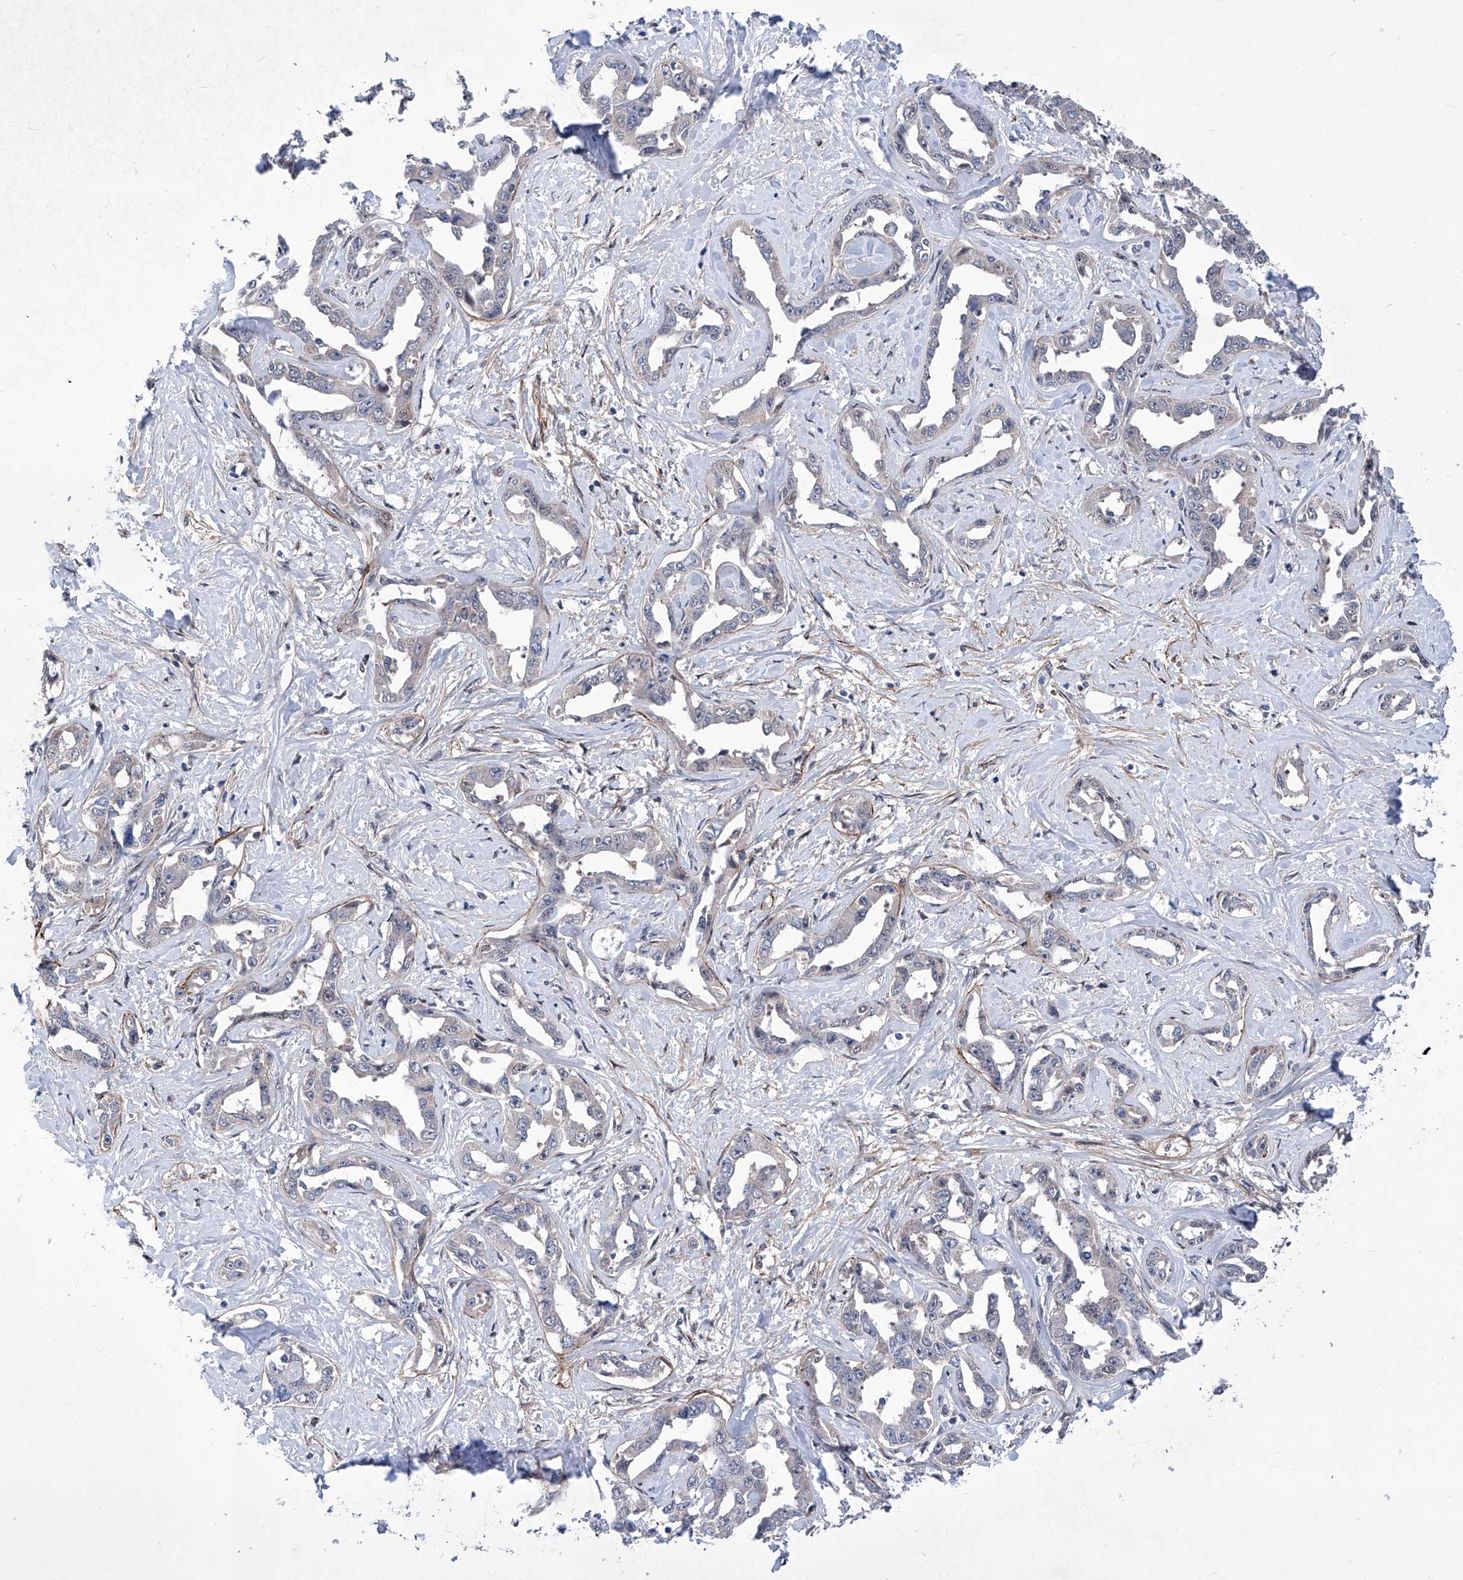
{"staining": {"intensity": "negative", "quantity": "none", "location": "none"}, "tissue": "liver cancer", "cell_type": "Tumor cells", "image_type": "cancer", "snomed": [{"axis": "morphology", "description": "Cholangiocarcinoma"}, {"axis": "topography", "description": "Liver"}], "caption": "A photomicrograph of liver cancer stained for a protein exhibits no brown staining in tumor cells.", "gene": "KTI12", "patient": {"sex": "male", "age": 59}}